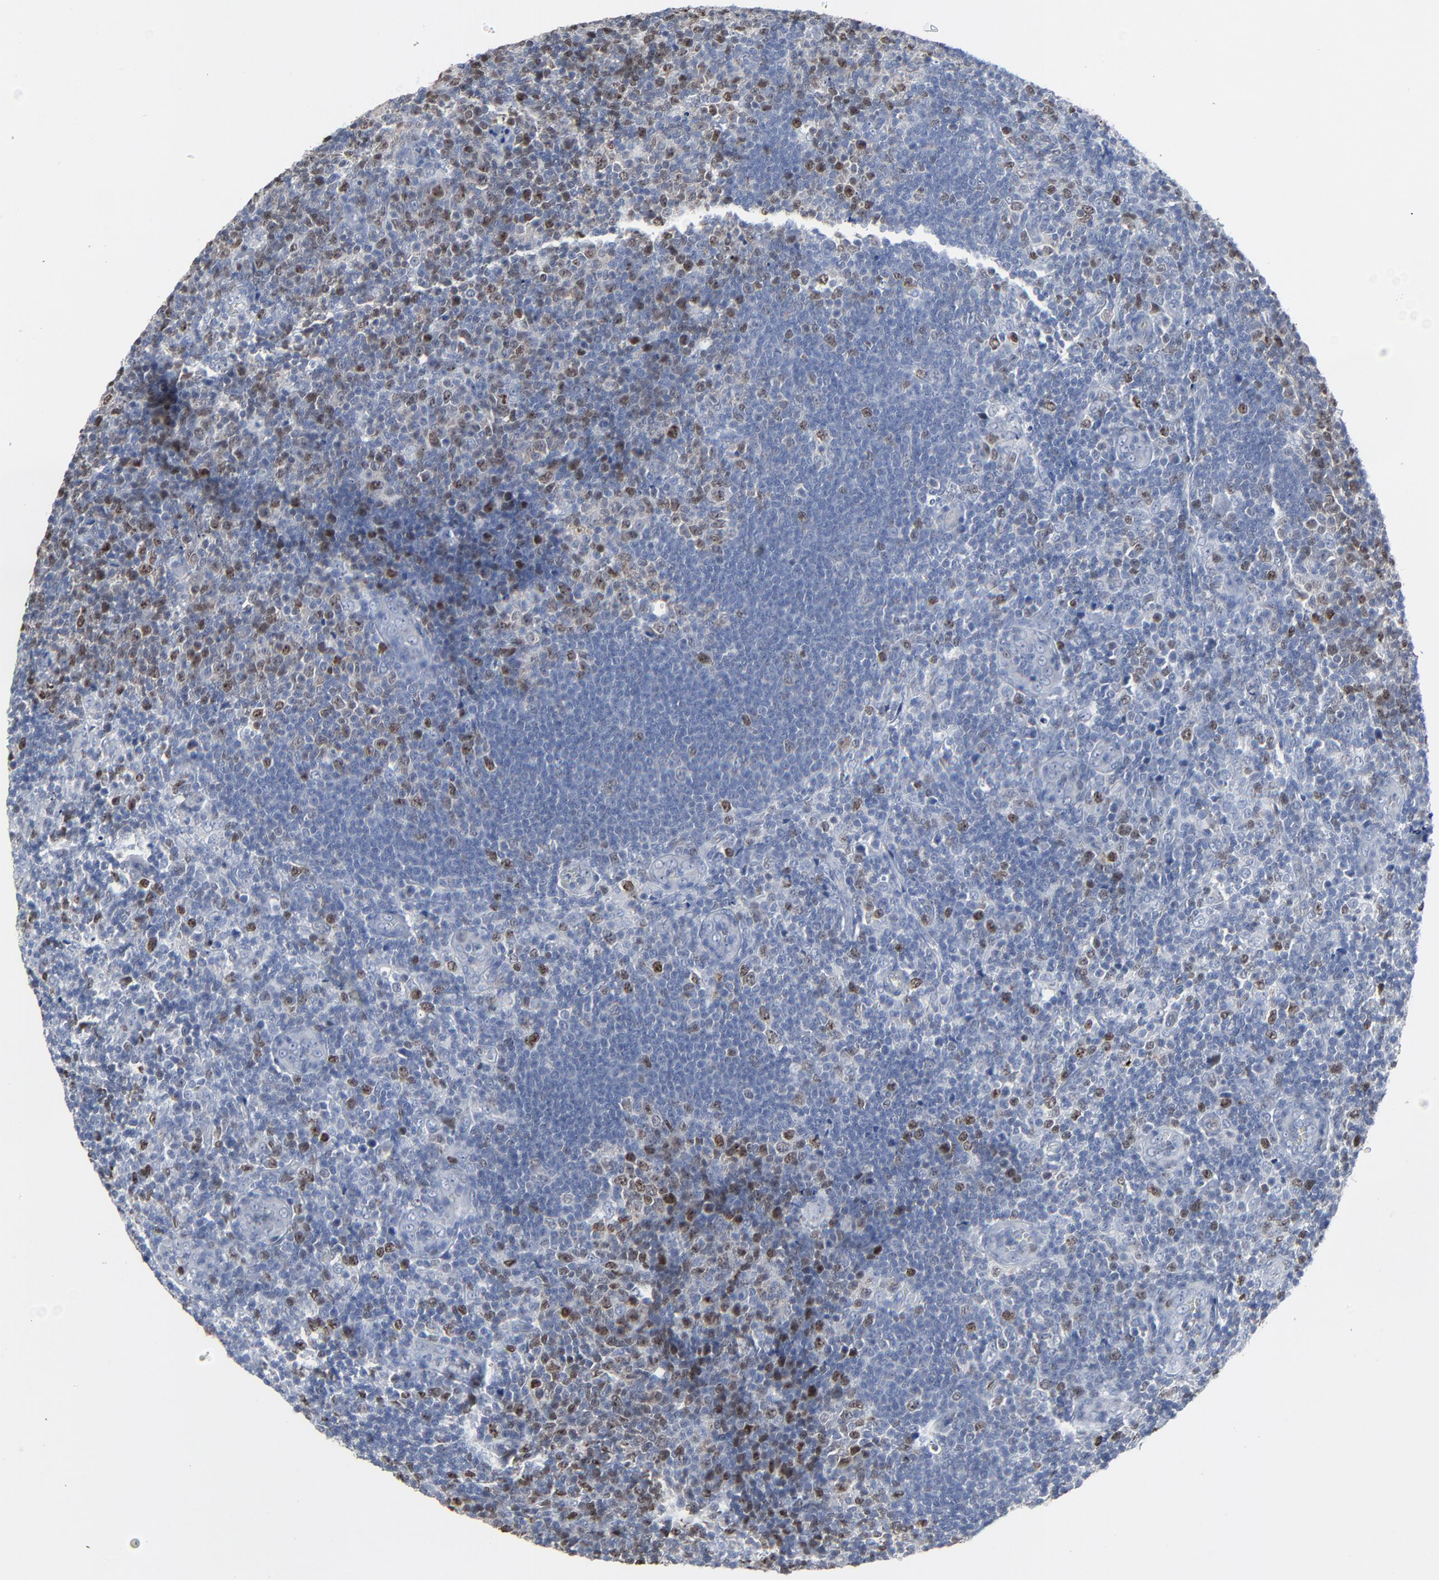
{"staining": {"intensity": "moderate", "quantity": "<25%", "location": "nuclear"}, "tissue": "lymphoma", "cell_type": "Tumor cells", "image_type": "cancer", "snomed": [{"axis": "morphology", "description": "Malignant lymphoma, non-Hodgkin's type, Low grade"}, {"axis": "topography", "description": "Lymph node"}], "caption": "Lymphoma stained for a protein demonstrates moderate nuclear positivity in tumor cells.", "gene": "BIRC3", "patient": {"sex": "male", "age": 74}}